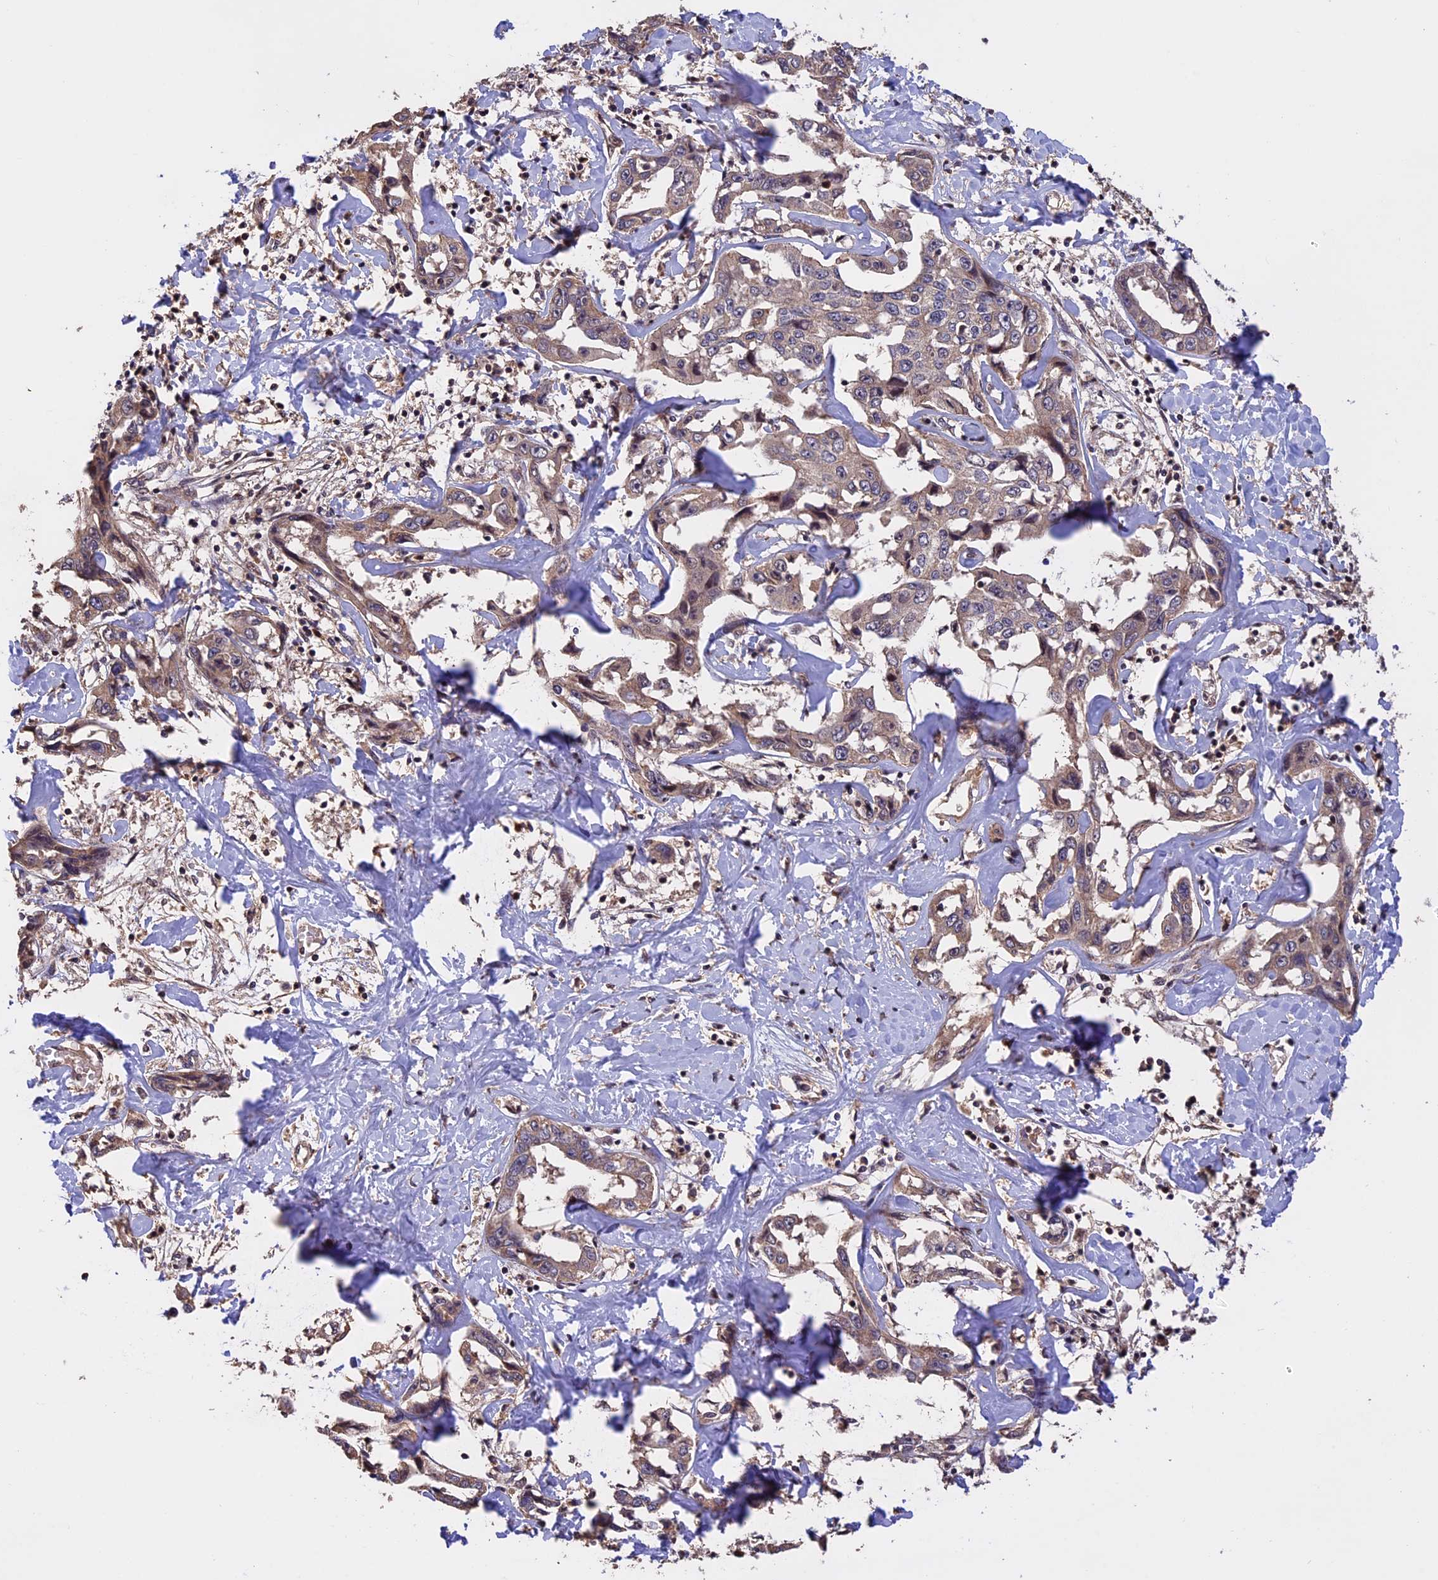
{"staining": {"intensity": "weak", "quantity": ">75%", "location": "cytoplasmic/membranous"}, "tissue": "liver cancer", "cell_type": "Tumor cells", "image_type": "cancer", "snomed": [{"axis": "morphology", "description": "Cholangiocarcinoma"}, {"axis": "topography", "description": "Liver"}], "caption": "High-magnification brightfield microscopy of liver cancer (cholangiocarcinoma) stained with DAB (brown) and counterstained with hematoxylin (blue). tumor cells exhibit weak cytoplasmic/membranous staining is present in approximately>75% of cells. (DAB IHC, brown staining for protein, blue staining for nuclei).", "gene": "PKD2L2", "patient": {"sex": "male", "age": 59}}